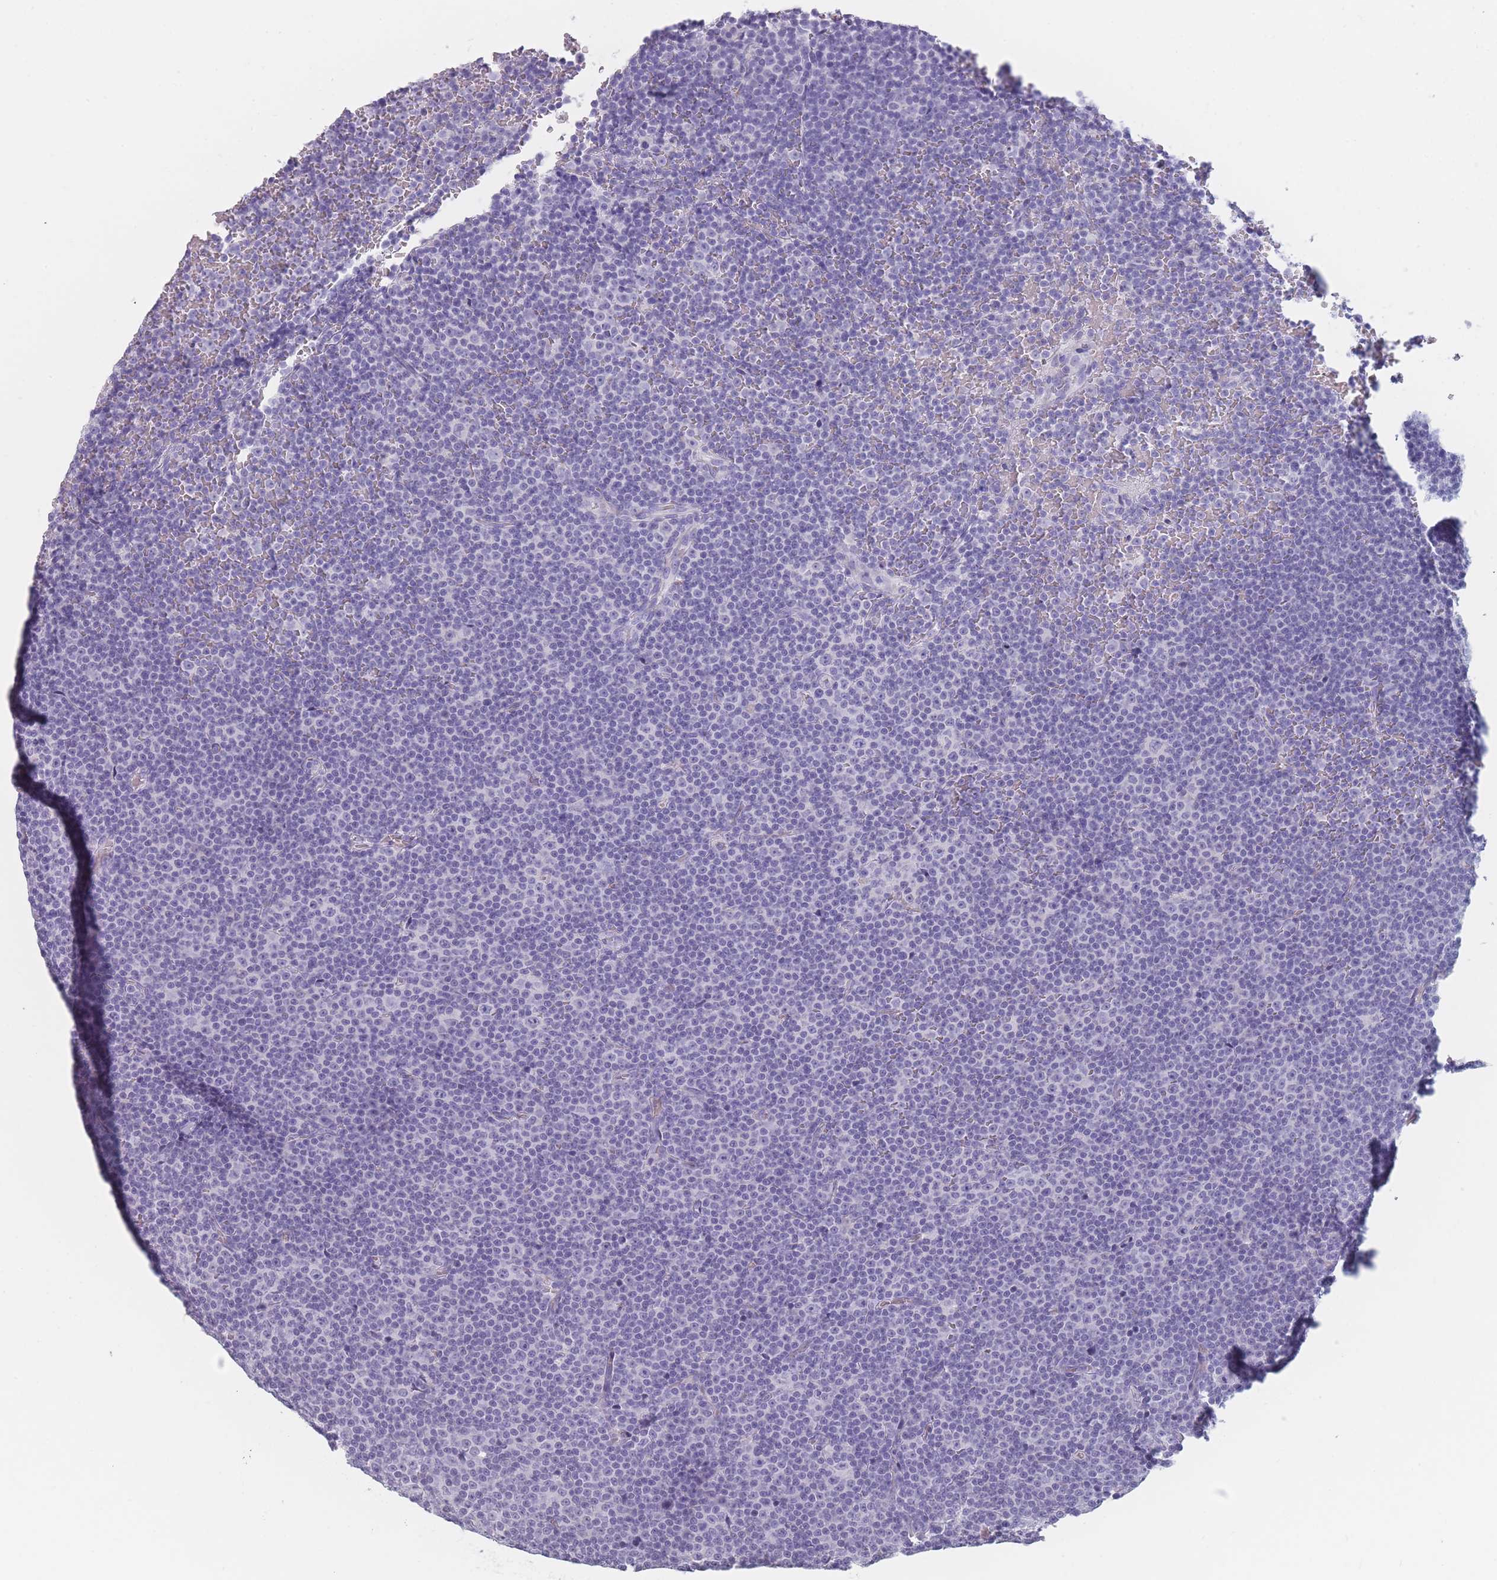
{"staining": {"intensity": "negative", "quantity": "none", "location": "none"}, "tissue": "lymphoma", "cell_type": "Tumor cells", "image_type": "cancer", "snomed": [{"axis": "morphology", "description": "Malignant lymphoma, non-Hodgkin's type, Low grade"}, {"axis": "topography", "description": "Lymph node"}], "caption": "Tumor cells are negative for brown protein staining in lymphoma. The staining was performed using DAB (3,3'-diaminobenzidine) to visualize the protein expression in brown, while the nuclei were stained in blue with hematoxylin (Magnification: 20x).", "gene": "PPFIA3", "patient": {"sex": "female", "age": 67}}